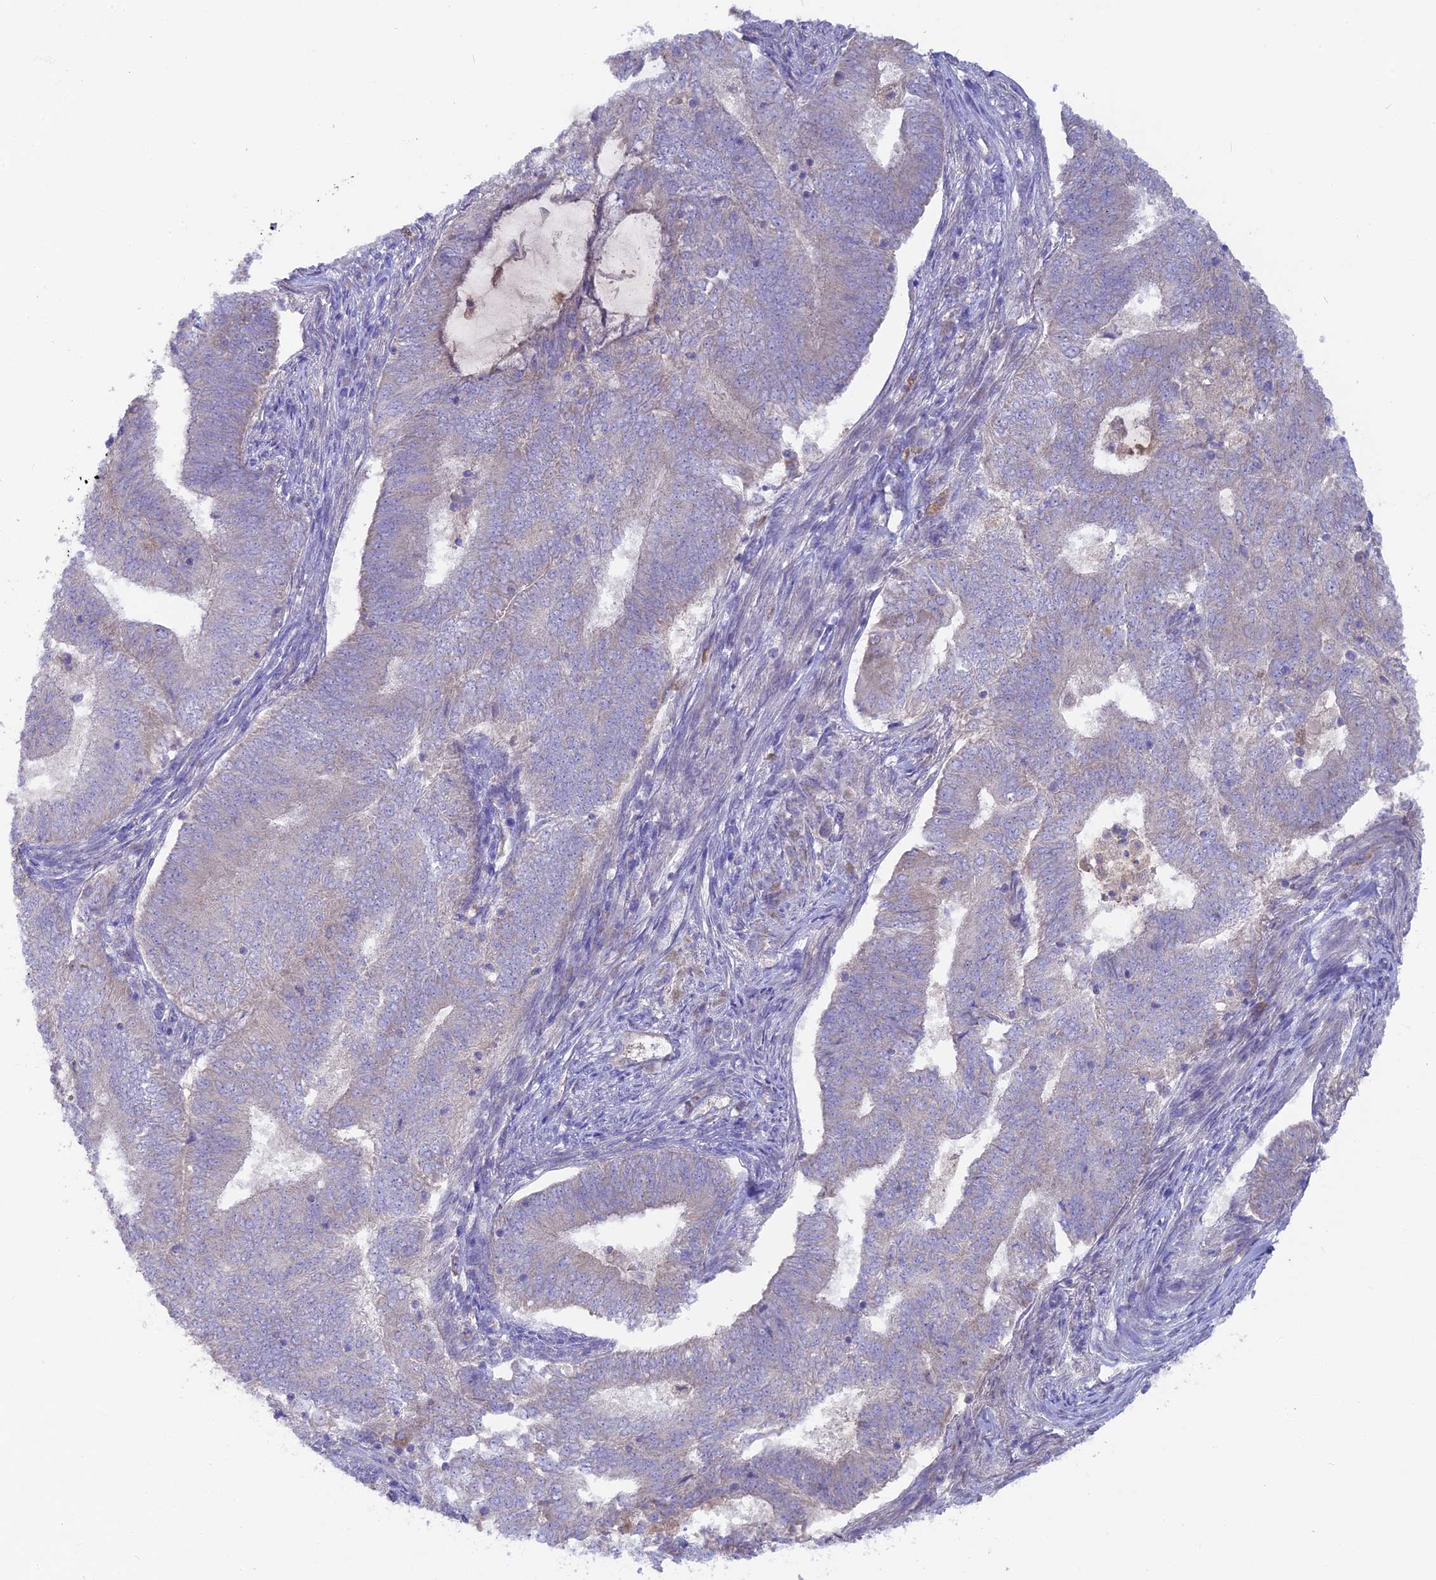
{"staining": {"intensity": "negative", "quantity": "none", "location": "none"}, "tissue": "endometrial cancer", "cell_type": "Tumor cells", "image_type": "cancer", "snomed": [{"axis": "morphology", "description": "Adenocarcinoma, NOS"}, {"axis": "topography", "description": "Endometrium"}], "caption": "A micrograph of adenocarcinoma (endometrial) stained for a protein reveals no brown staining in tumor cells.", "gene": "PZP", "patient": {"sex": "female", "age": 62}}